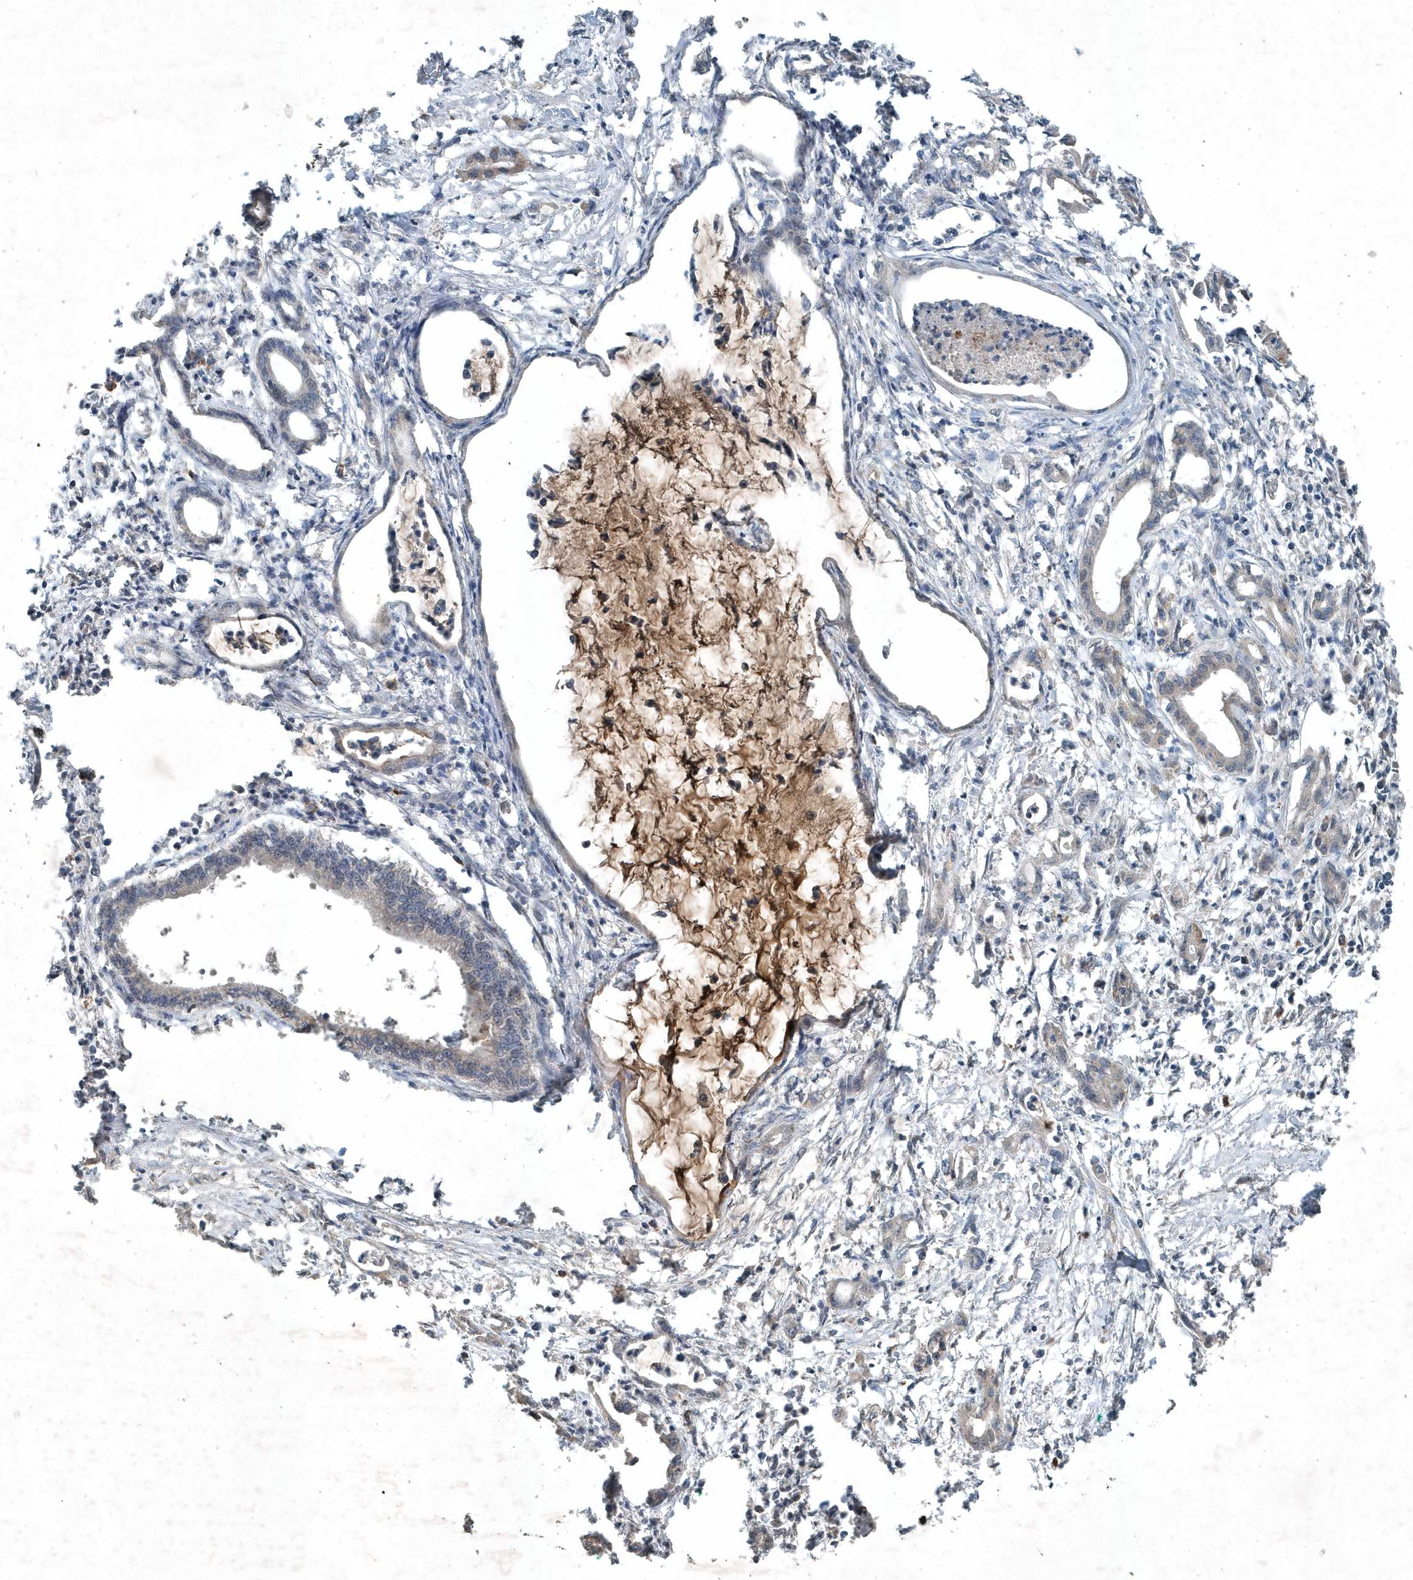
{"staining": {"intensity": "negative", "quantity": "none", "location": "none"}, "tissue": "pancreatic cancer", "cell_type": "Tumor cells", "image_type": "cancer", "snomed": [{"axis": "morphology", "description": "Adenocarcinoma, NOS"}, {"axis": "topography", "description": "Pancreas"}], "caption": "Tumor cells show no significant protein staining in pancreatic adenocarcinoma.", "gene": "SCFD2", "patient": {"sex": "female", "age": 55}}